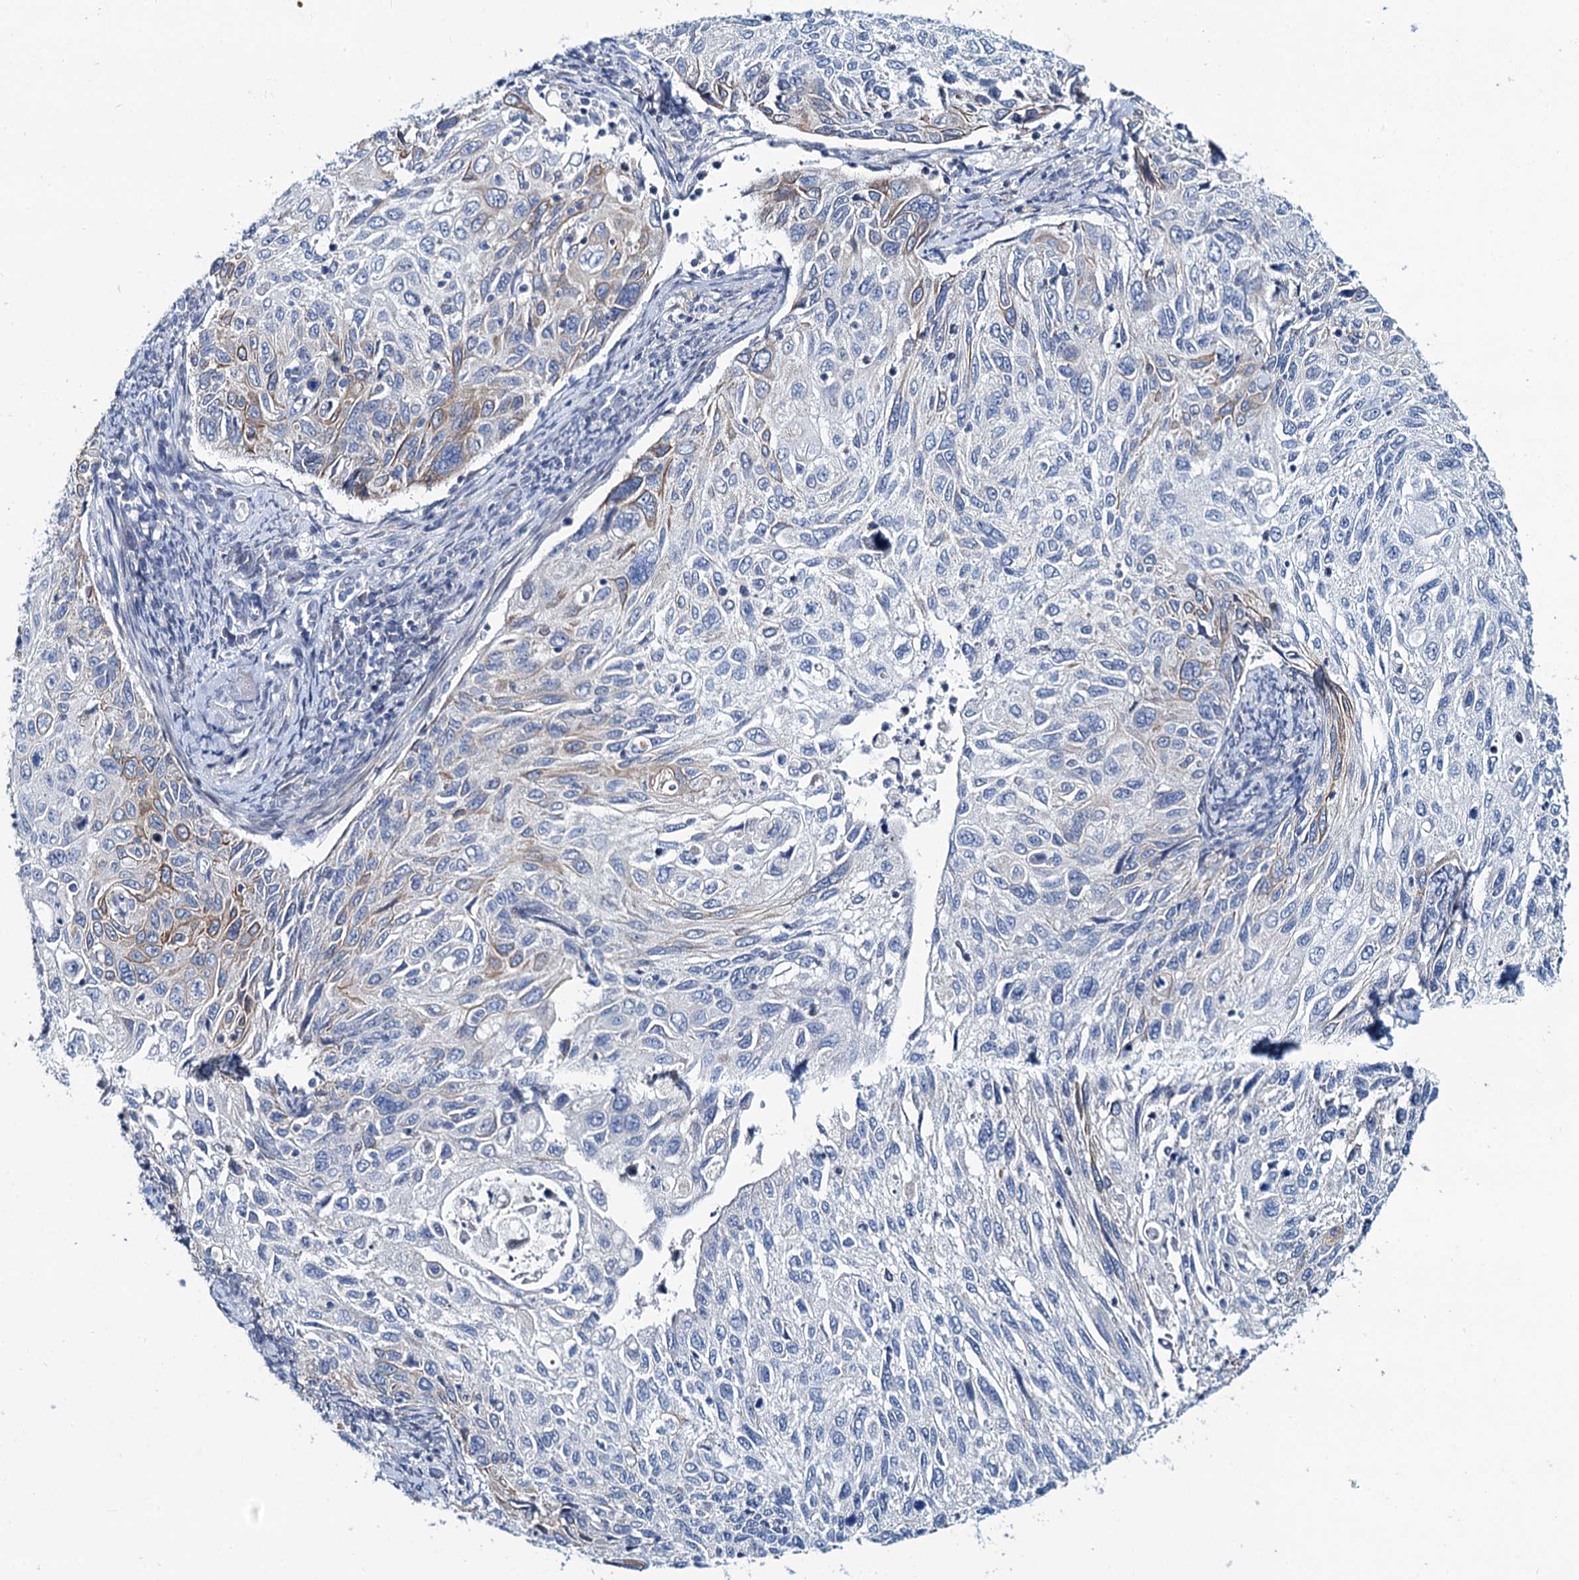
{"staining": {"intensity": "weak", "quantity": "<25%", "location": "cytoplasmic/membranous"}, "tissue": "cervical cancer", "cell_type": "Tumor cells", "image_type": "cancer", "snomed": [{"axis": "morphology", "description": "Squamous cell carcinoma, NOS"}, {"axis": "topography", "description": "Cervix"}], "caption": "This photomicrograph is of cervical cancer (squamous cell carcinoma) stained with immunohistochemistry (IHC) to label a protein in brown with the nuclei are counter-stained blue. There is no staining in tumor cells.", "gene": "TOX3", "patient": {"sex": "female", "age": 70}}